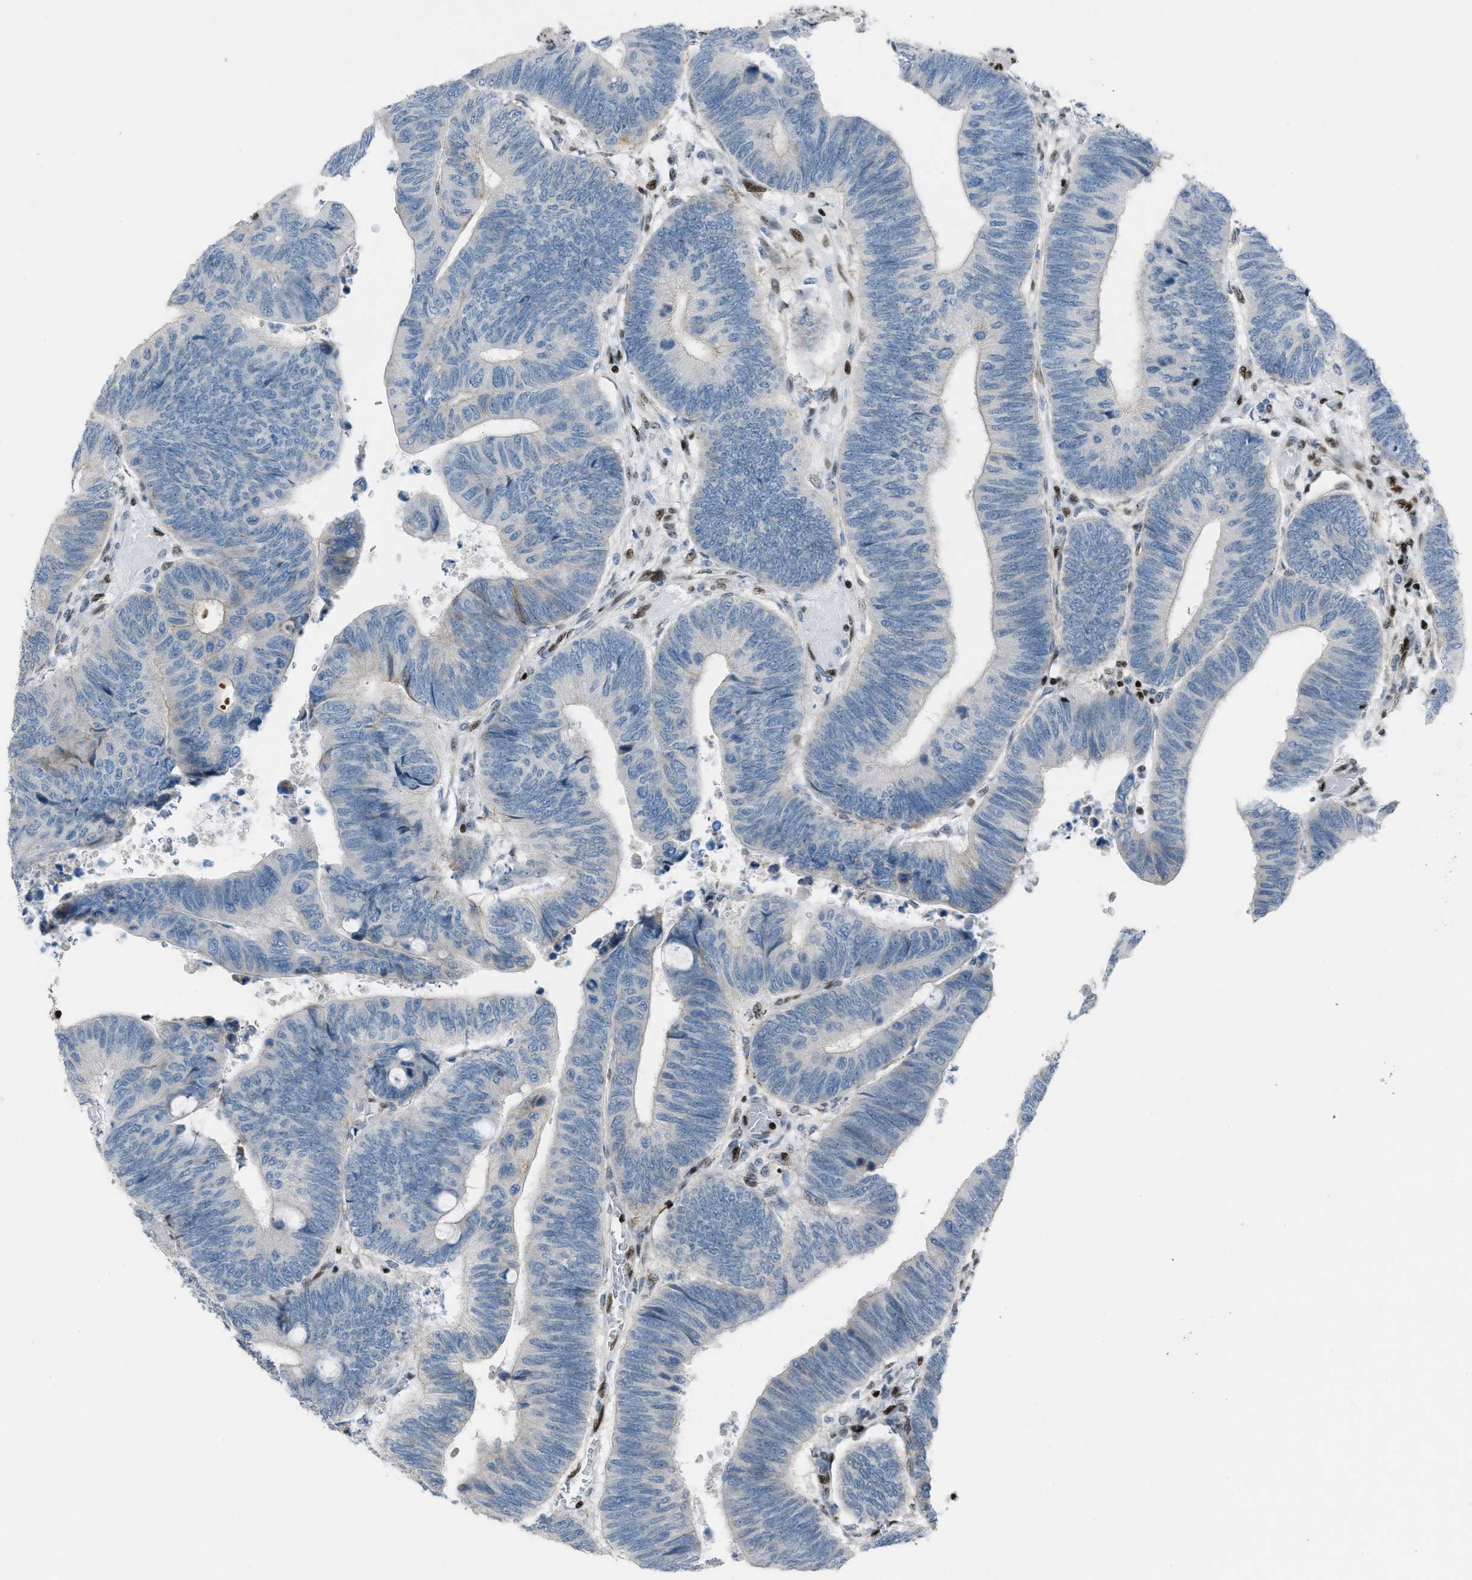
{"staining": {"intensity": "negative", "quantity": "none", "location": "none"}, "tissue": "colorectal cancer", "cell_type": "Tumor cells", "image_type": "cancer", "snomed": [{"axis": "morphology", "description": "Normal tissue, NOS"}, {"axis": "morphology", "description": "Adenocarcinoma, NOS"}, {"axis": "topography", "description": "Rectum"}, {"axis": "topography", "description": "Peripheral nerve tissue"}], "caption": "This is an immunohistochemistry image of human colorectal cancer. There is no positivity in tumor cells.", "gene": "SLFN5", "patient": {"sex": "male", "age": 92}}